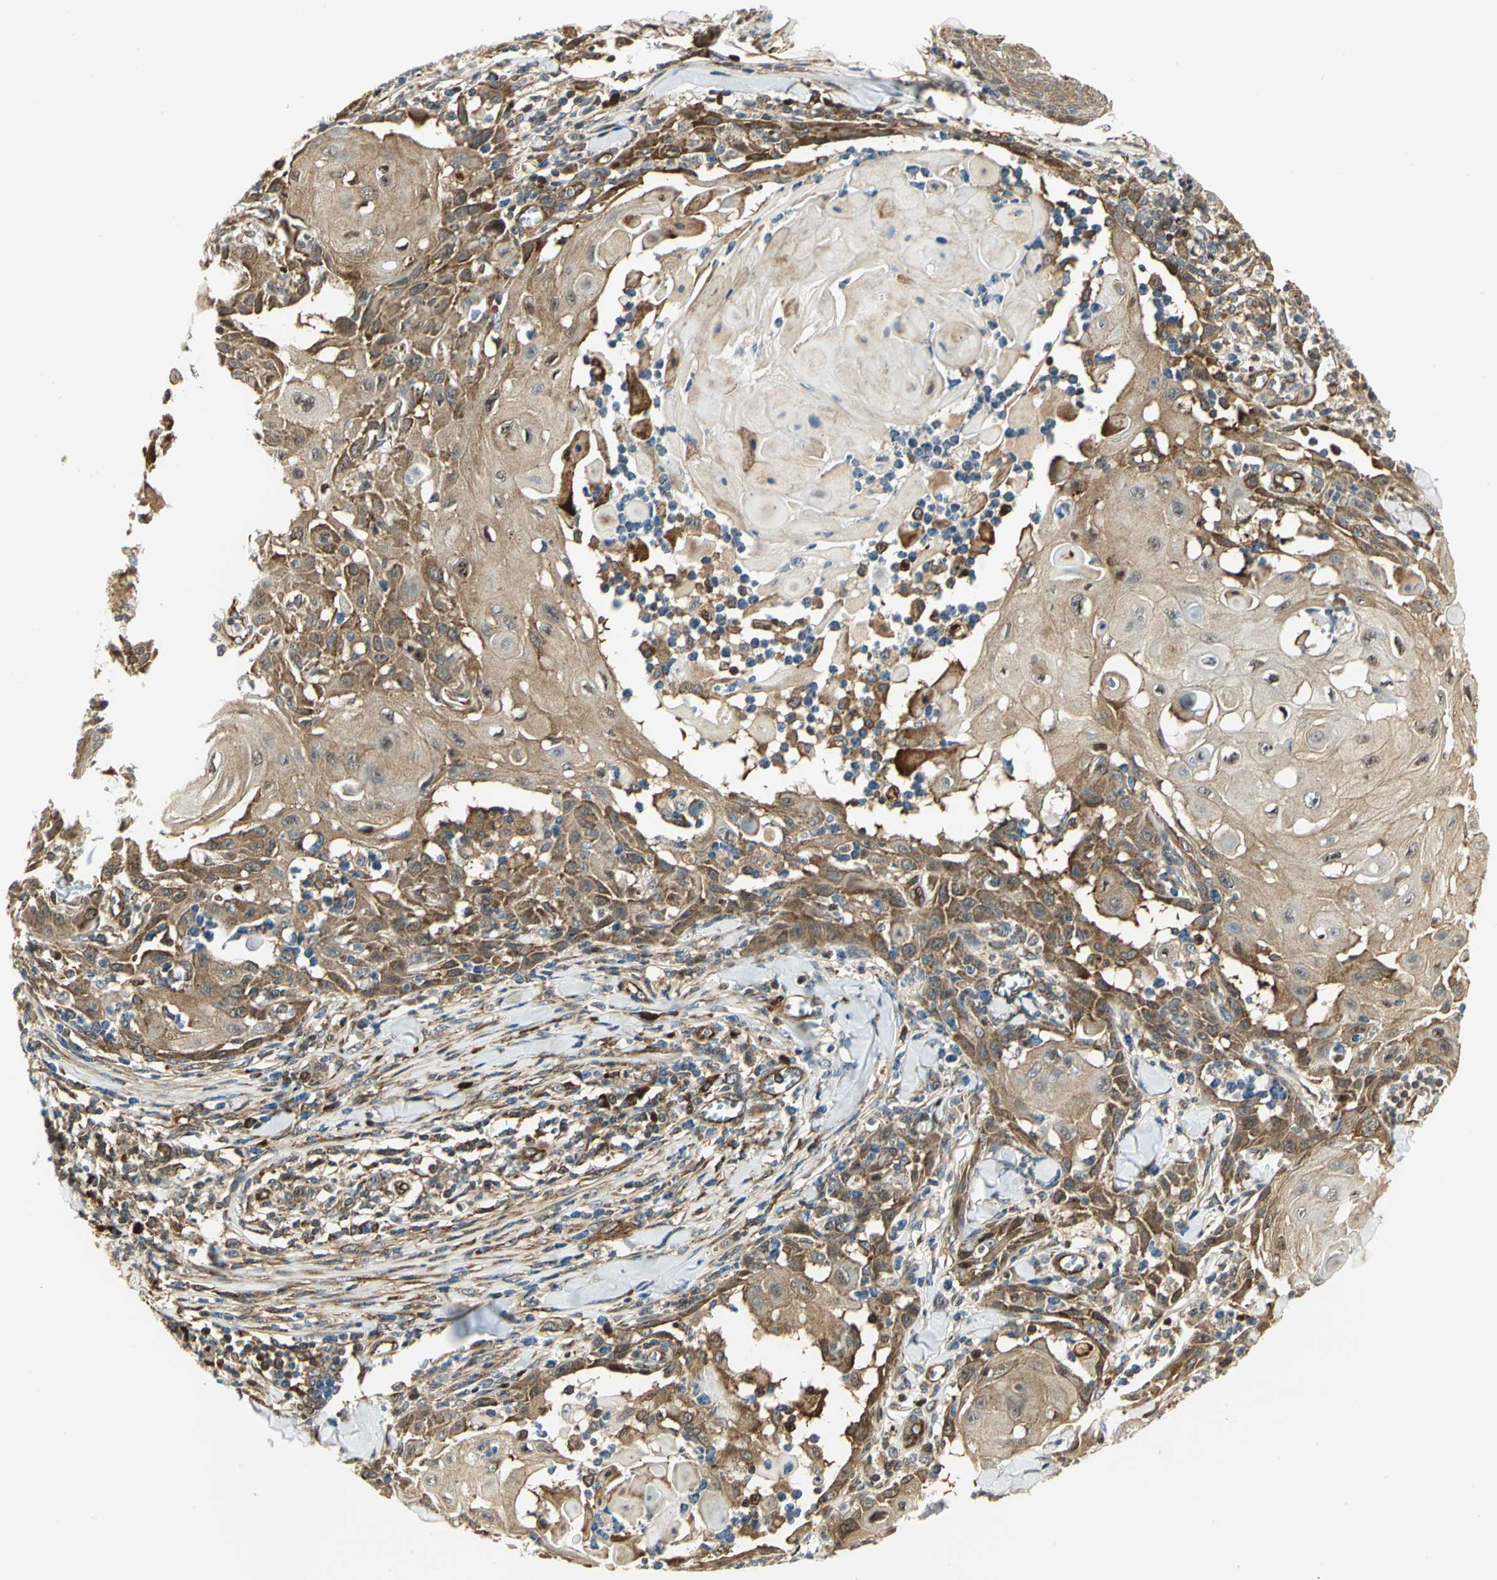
{"staining": {"intensity": "moderate", "quantity": ">75%", "location": "cytoplasmic/membranous"}, "tissue": "skin cancer", "cell_type": "Tumor cells", "image_type": "cancer", "snomed": [{"axis": "morphology", "description": "Squamous cell carcinoma, NOS"}, {"axis": "topography", "description": "Skin"}], "caption": "Immunohistochemical staining of skin squamous cell carcinoma shows moderate cytoplasmic/membranous protein expression in approximately >75% of tumor cells.", "gene": "EEA1", "patient": {"sex": "male", "age": 24}}